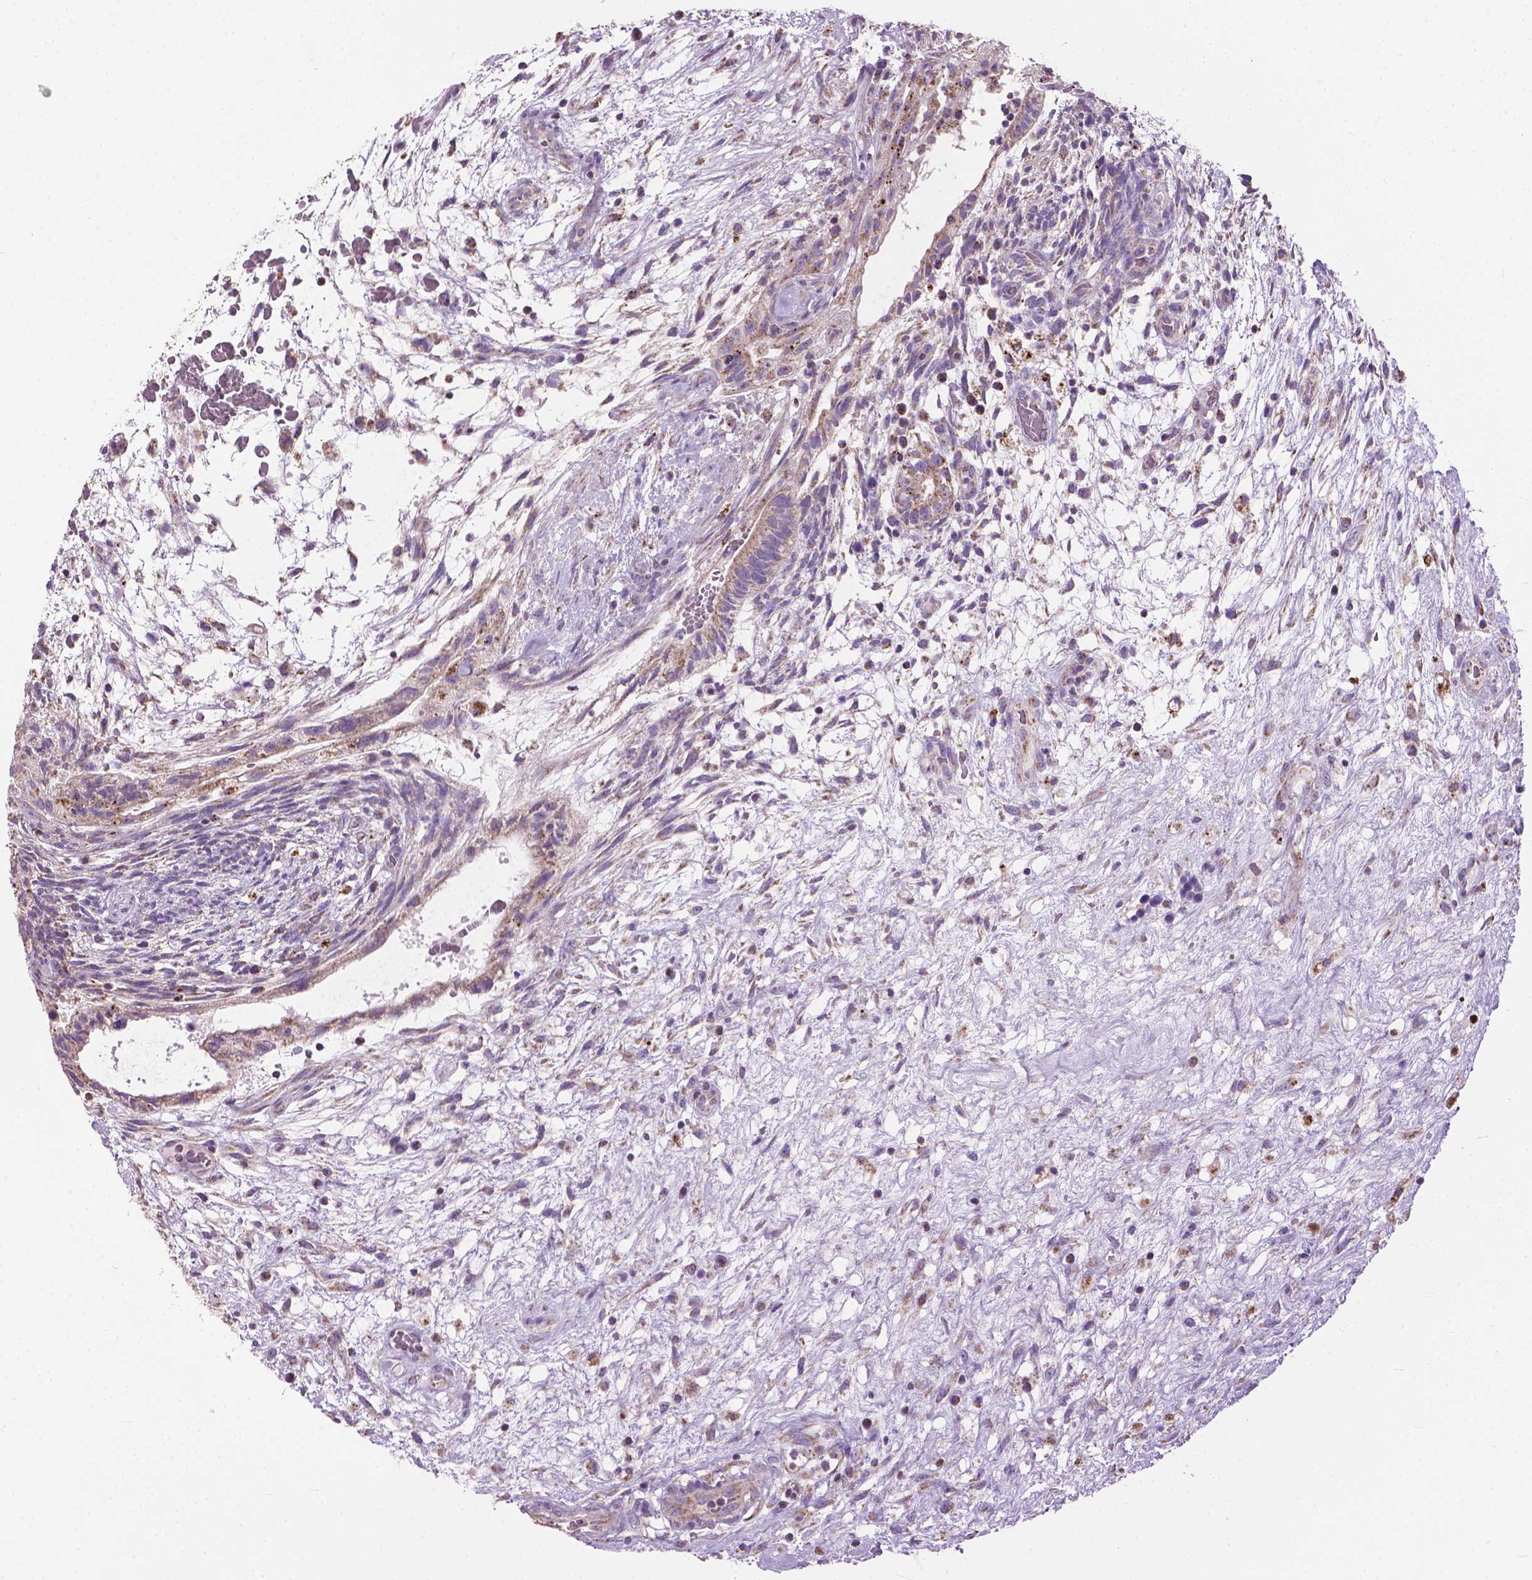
{"staining": {"intensity": "weak", "quantity": ">75%", "location": "cytoplasmic/membranous"}, "tissue": "testis cancer", "cell_type": "Tumor cells", "image_type": "cancer", "snomed": [{"axis": "morphology", "description": "Normal tissue, NOS"}, {"axis": "morphology", "description": "Carcinoma, Embryonal, NOS"}, {"axis": "topography", "description": "Testis"}], "caption": "Protein staining of testis cancer (embryonal carcinoma) tissue demonstrates weak cytoplasmic/membranous staining in approximately >75% of tumor cells.", "gene": "VDAC1", "patient": {"sex": "male", "age": 32}}